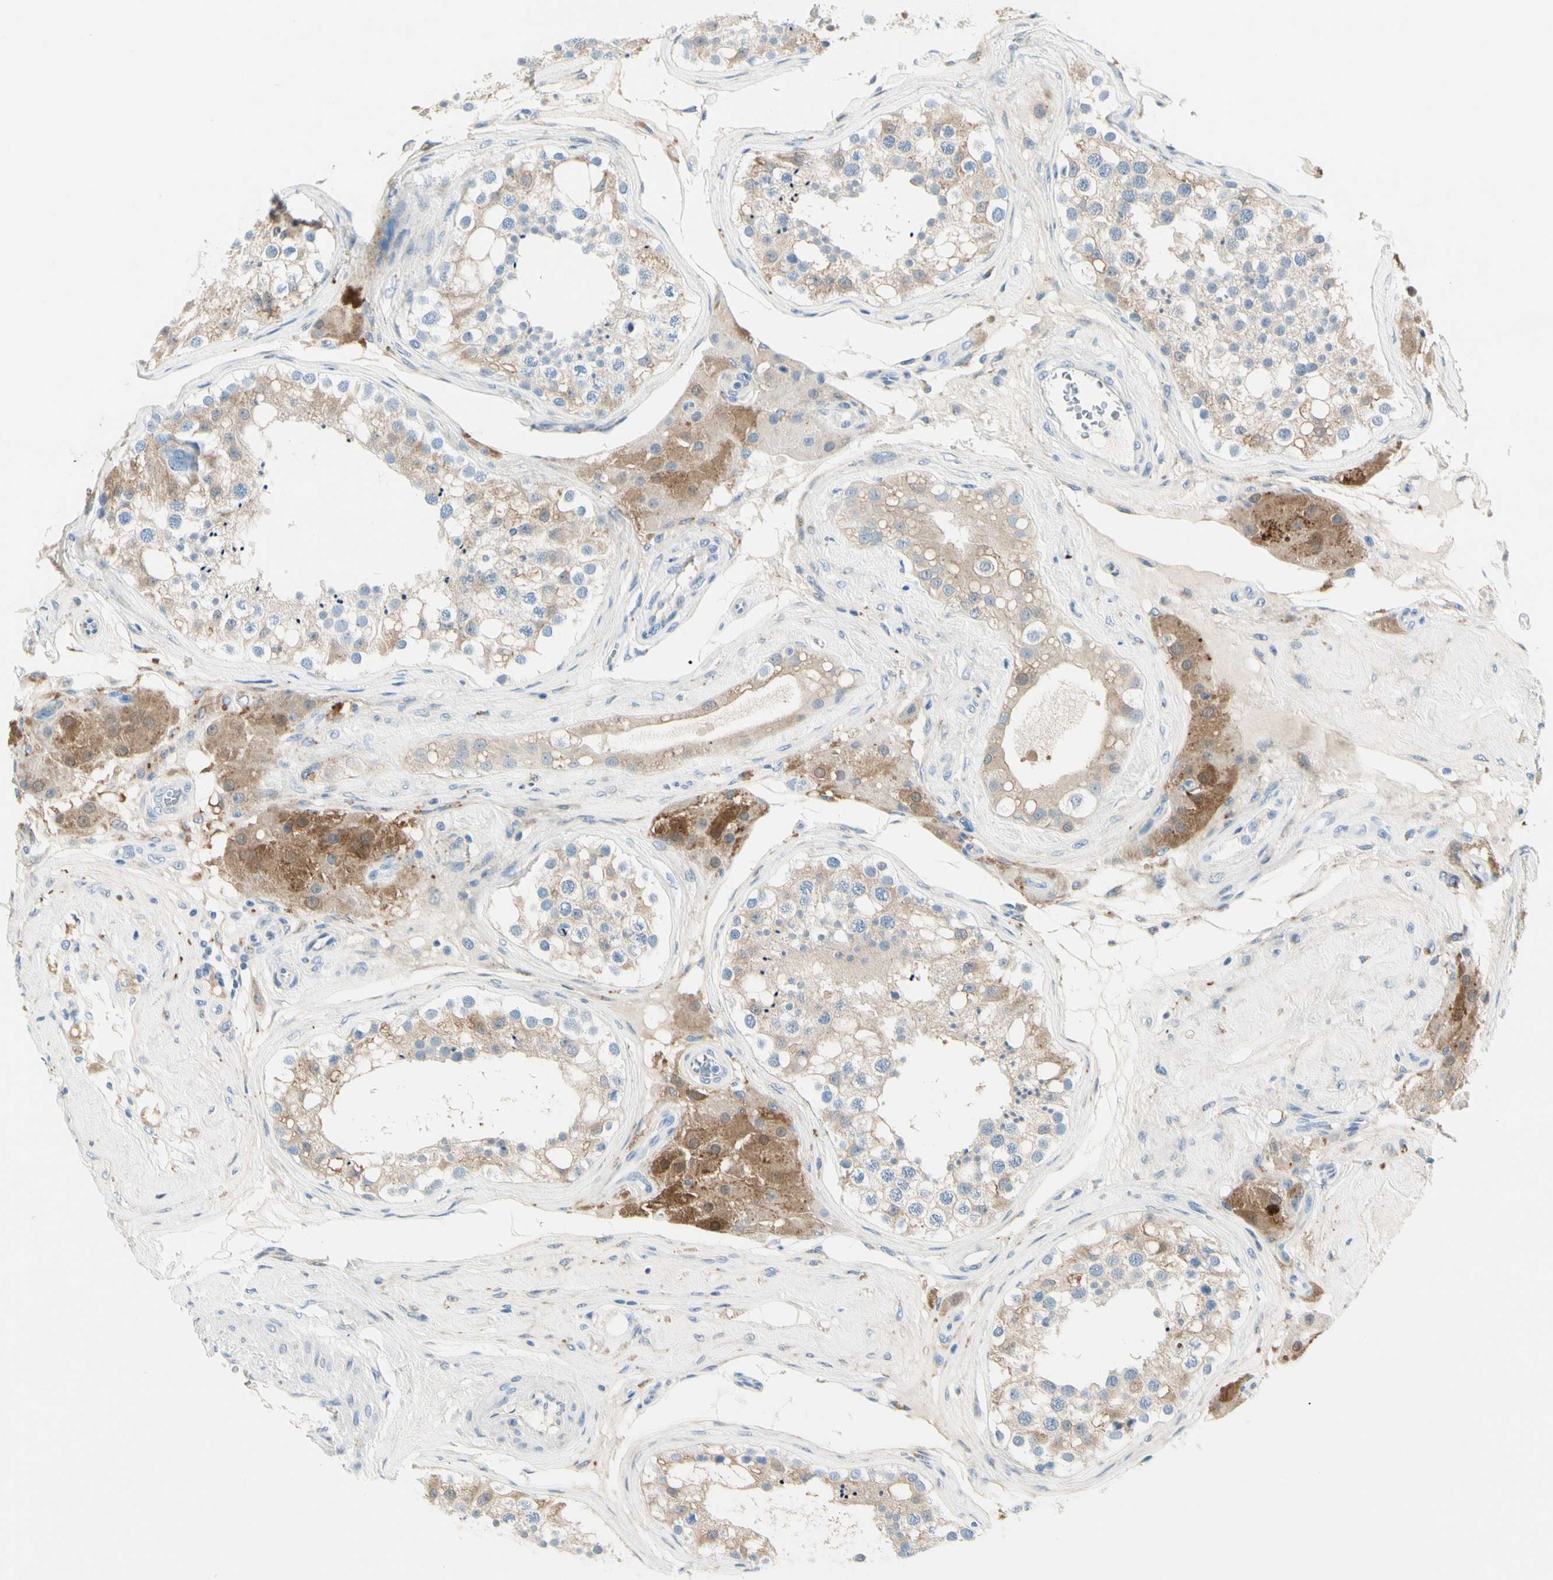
{"staining": {"intensity": "moderate", "quantity": "25%-75%", "location": "cytoplasmic/membranous"}, "tissue": "testis", "cell_type": "Cells in seminiferous ducts", "image_type": "normal", "snomed": [{"axis": "morphology", "description": "Normal tissue, NOS"}, {"axis": "topography", "description": "Testis"}], "caption": "Immunohistochemistry photomicrograph of normal testis stained for a protein (brown), which demonstrates medium levels of moderate cytoplasmic/membranous positivity in approximately 25%-75% of cells in seminiferous ducts.", "gene": "PEBP1", "patient": {"sex": "male", "age": 68}}